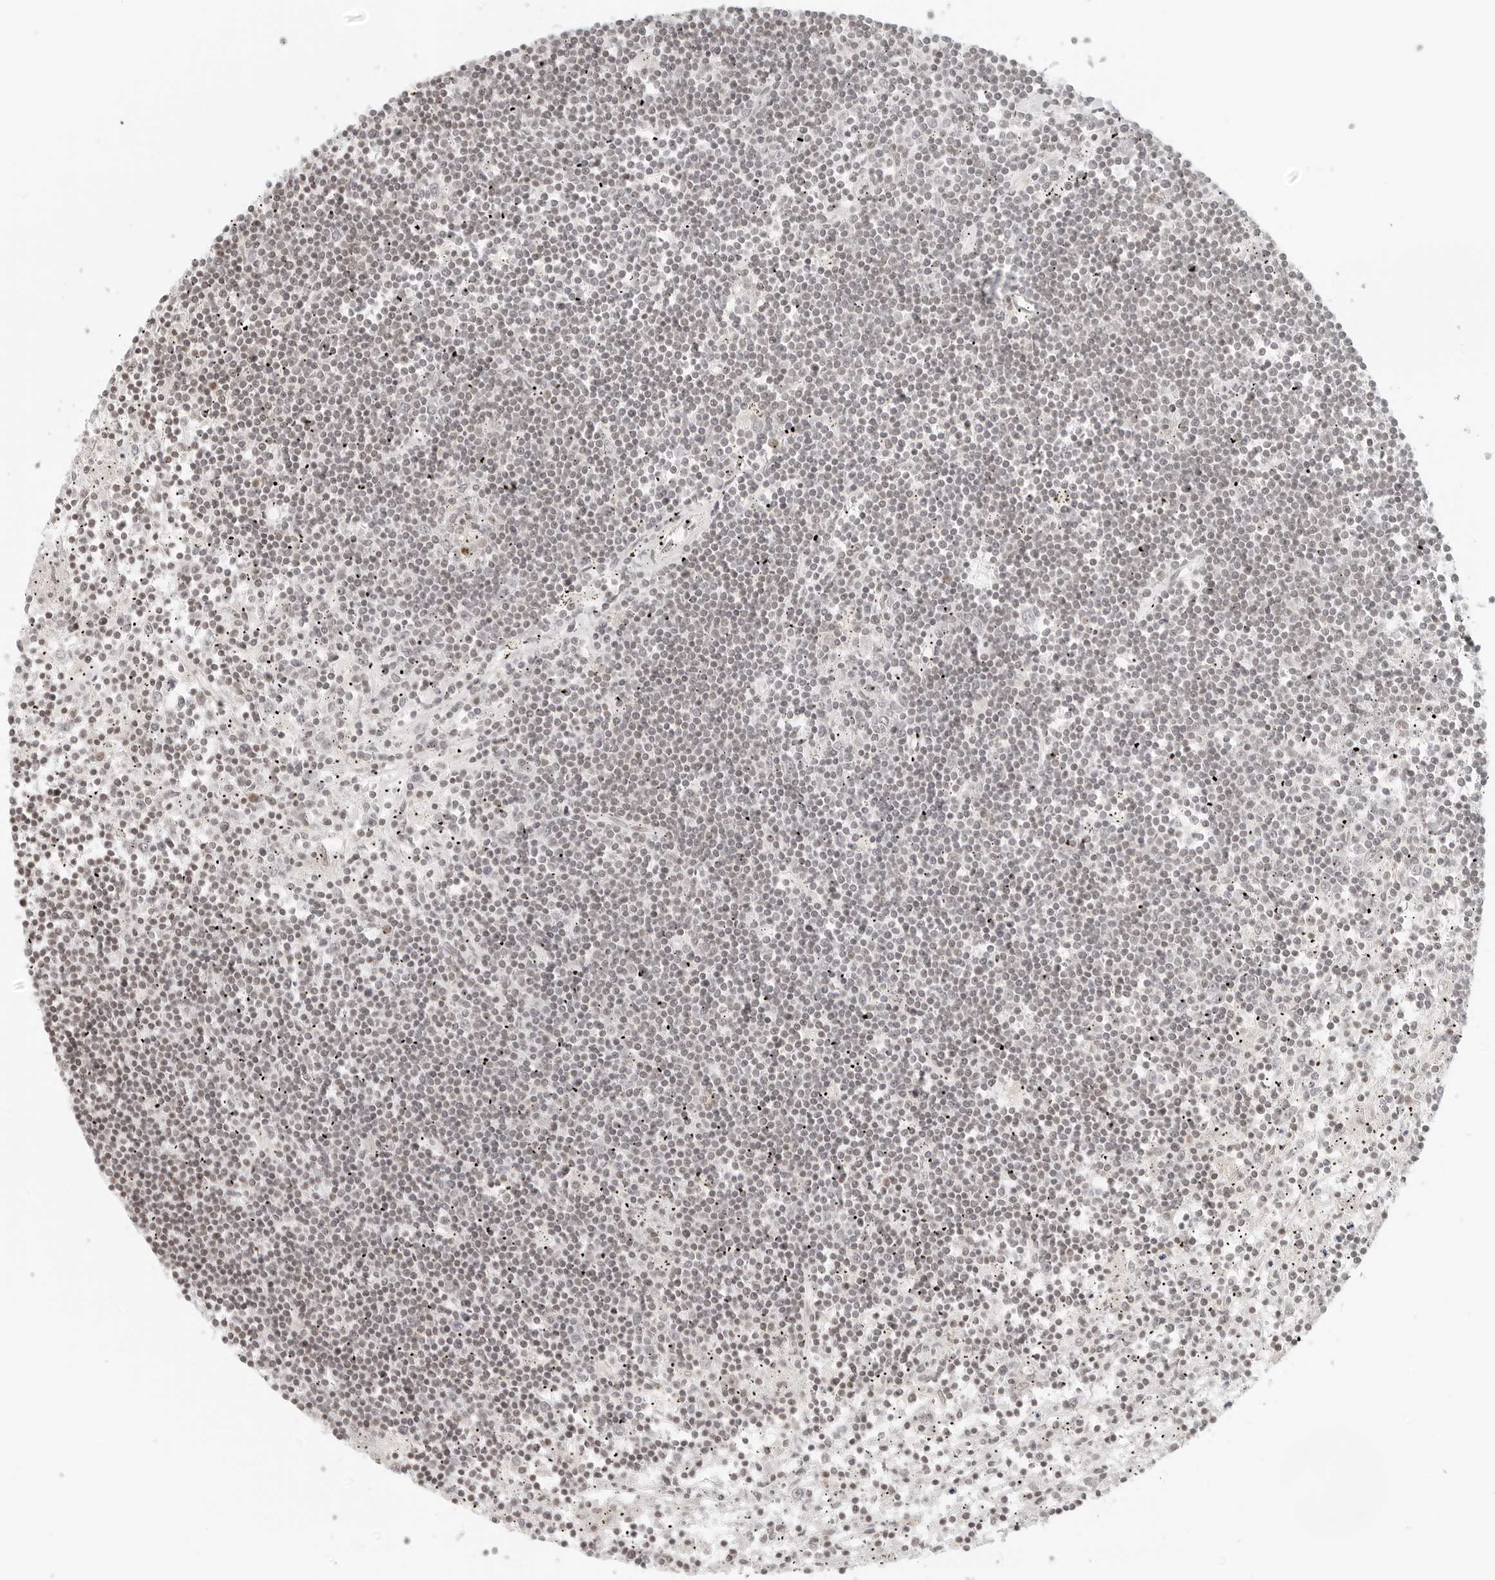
{"staining": {"intensity": "weak", "quantity": "<25%", "location": "nuclear"}, "tissue": "lymphoma", "cell_type": "Tumor cells", "image_type": "cancer", "snomed": [{"axis": "morphology", "description": "Malignant lymphoma, non-Hodgkin's type, Low grade"}, {"axis": "topography", "description": "Spleen"}], "caption": "Immunohistochemistry (IHC) histopathology image of lymphoma stained for a protein (brown), which reveals no positivity in tumor cells. (DAB immunohistochemistry visualized using brightfield microscopy, high magnification).", "gene": "ZNF407", "patient": {"sex": "male", "age": 76}}